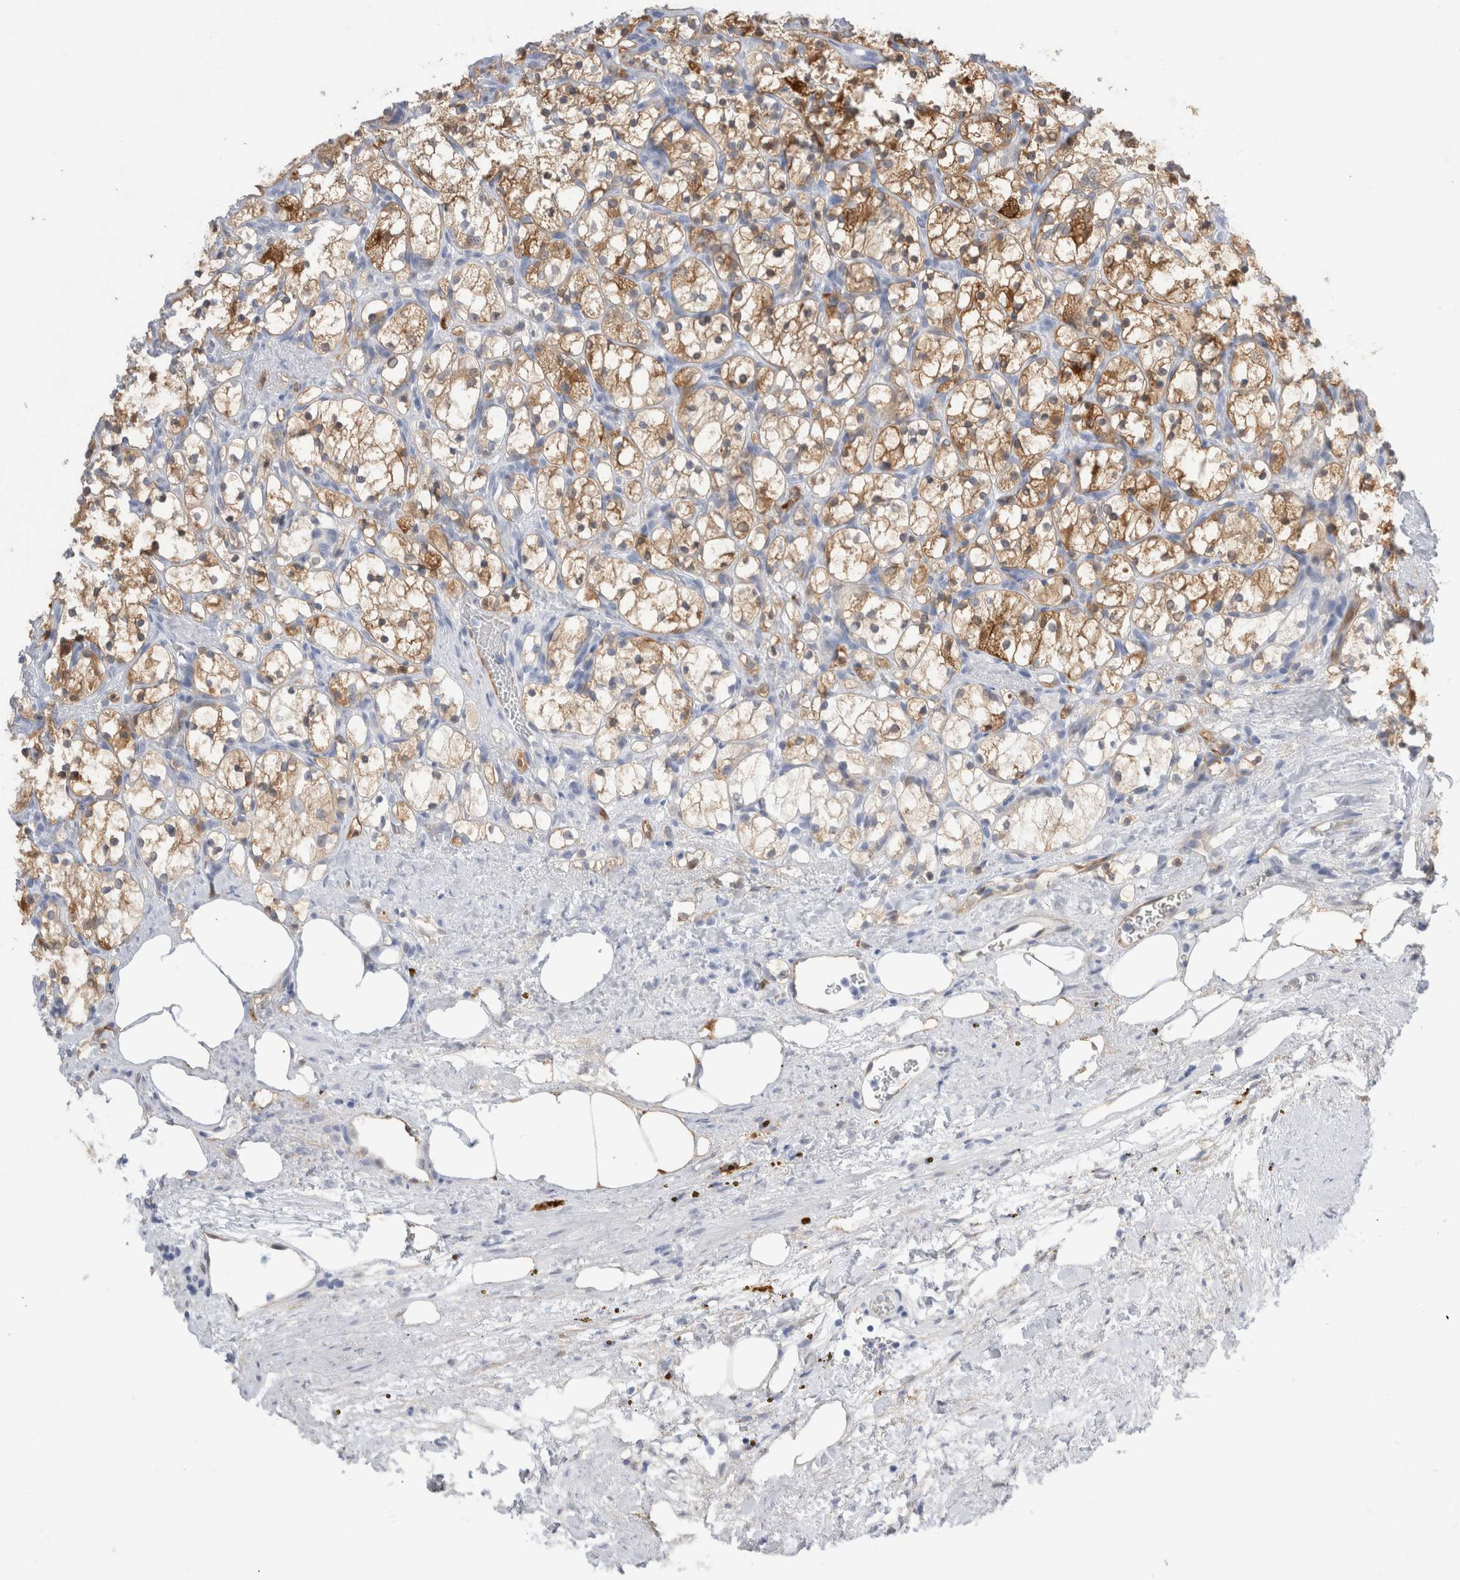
{"staining": {"intensity": "moderate", "quantity": ">75%", "location": "cytoplasmic/membranous"}, "tissue": "renal cancer", "cell_type": "Tumor cells", "image_type": "cancer", "snomed": [{"axis": "morphology", "description": "Adenocarcinoma, NOS"}, {"axis": "topography", "description": "Kidney"}], "caption": "The histopathology image demonstrates a brown stain indicating the presence of a protein in the cytoplasmic/membranous of tumor cells in adenocarcinoma (renal).", "gene": "NAPEPLD", "patient": {"sex": "female", "age": 69}}